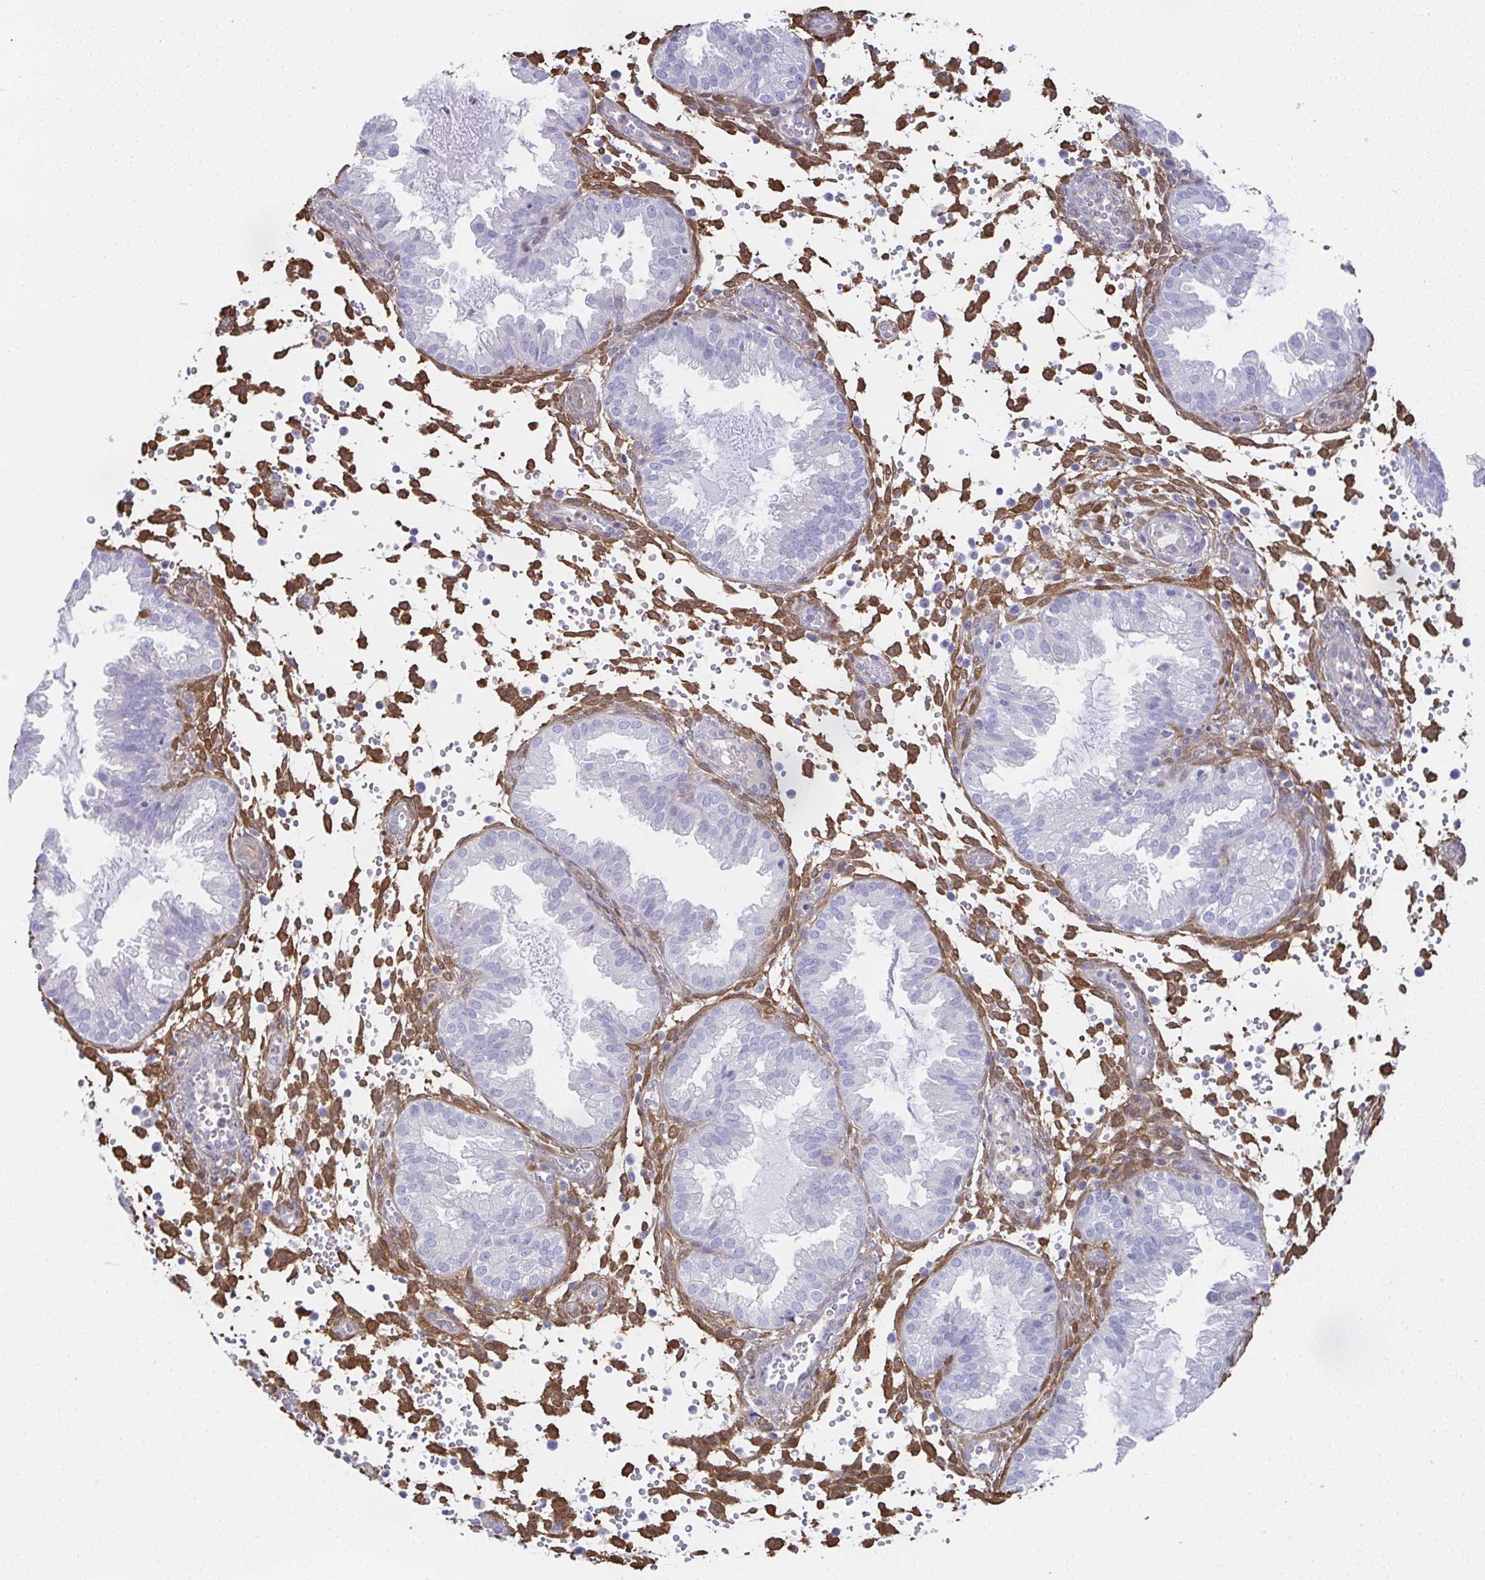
{"staining": {"intensity": "moderate", "quantity": "25%-75%", "location": "cytoplasmic/membranous"}, "tissue": "endometrium", "cell_type": "Cells in endometrial stroma", "image_type": "normal", "snomed": [{"axis": "morphology", "description": "Normal tissue, NOS"}, {"axis": "topography", "description": "Endometrium"}], "caption": "This micrograph demonstrates IHC staining of unremarkable human endometrium, with medium moderate cytoplasmic/membranous staining in approximately 25%-75% of cells in endometrial stroma.", "gene": "RBP1", "patient": {"sex": "female", "age": 33}}